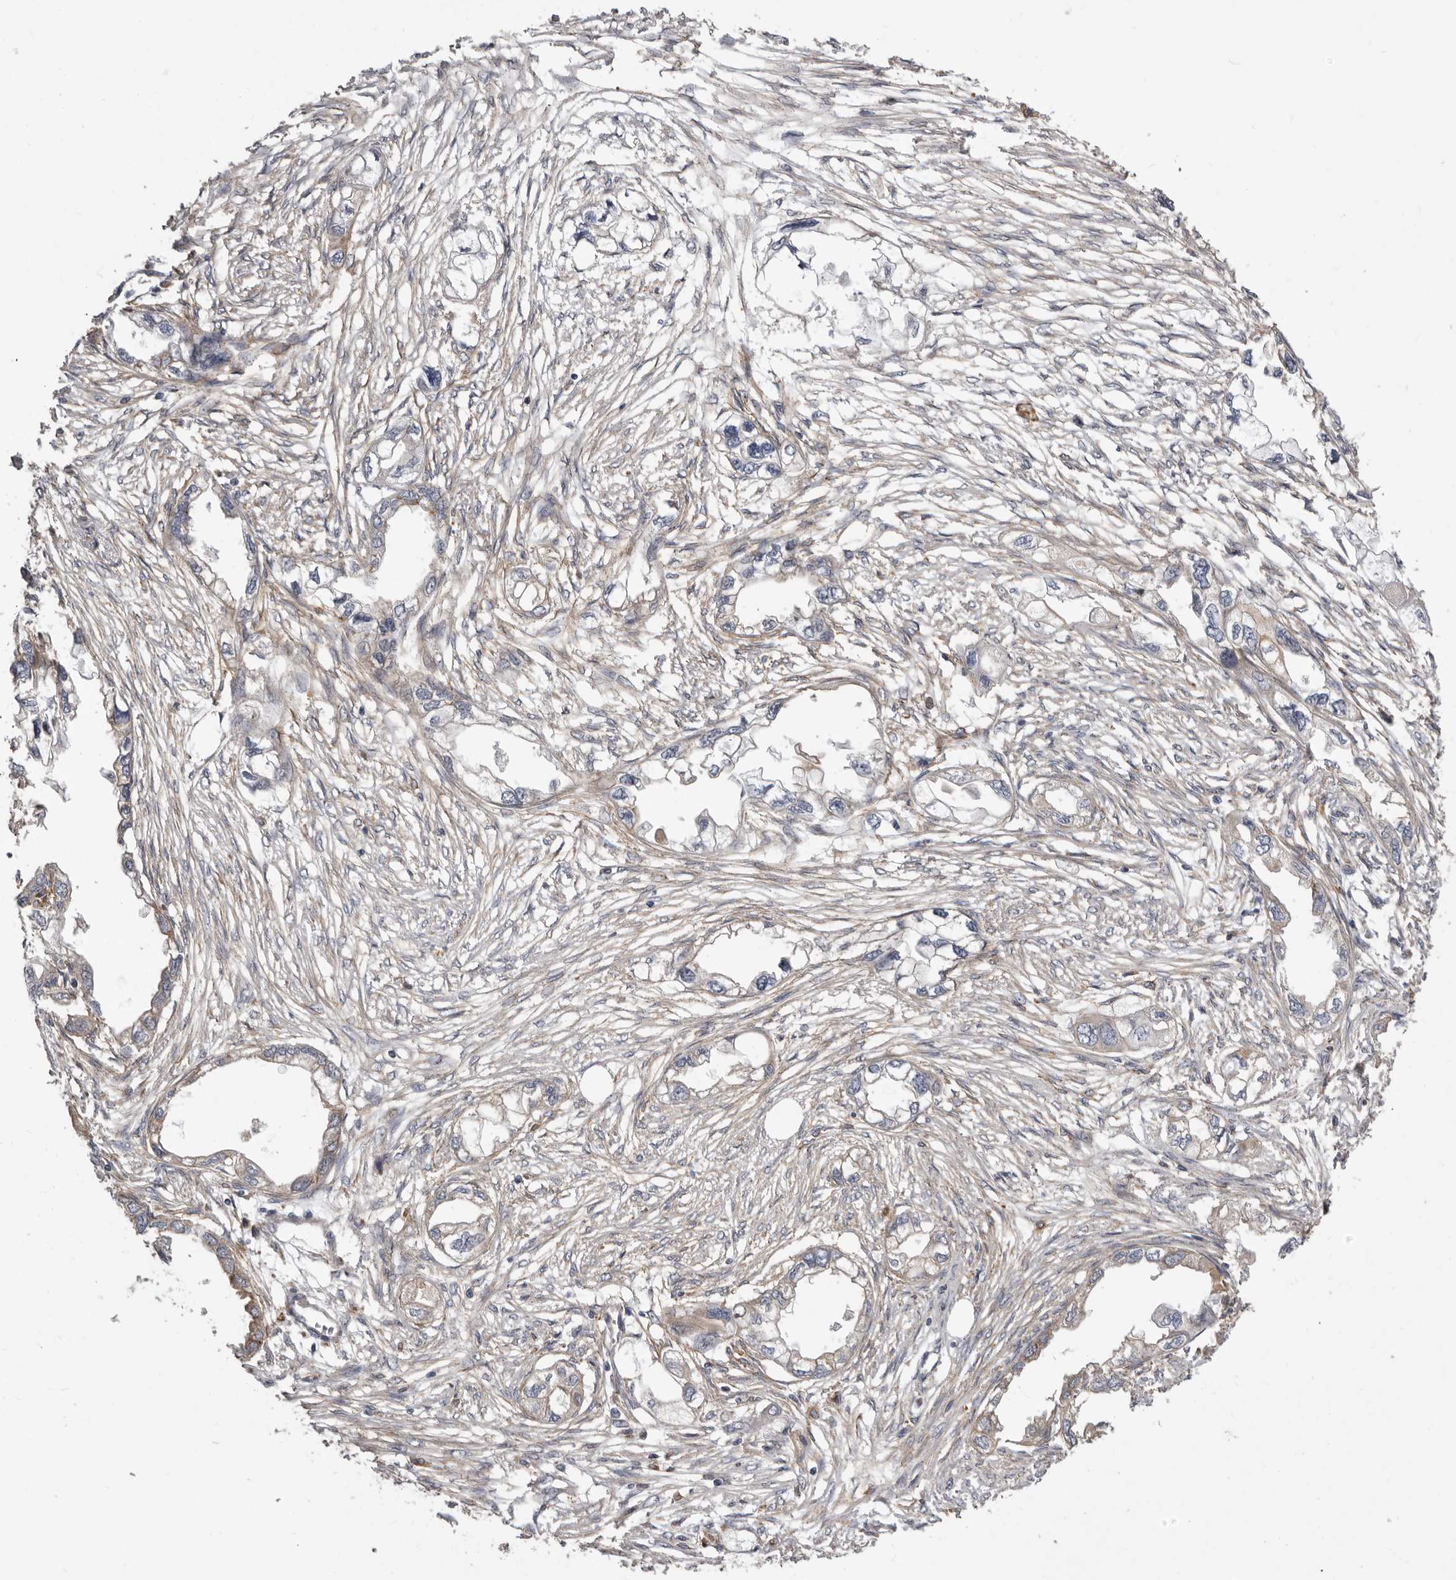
{"staining": {"intensity": "weak", "quantity": "<25%", "location": "cytoplasmic/membranous"}, "tissue": "endometrial cancer", "cell_type": "Tumor cells", "image_type": "cancer", "snomed": [{"axis": "morphology", "description": "Adenocarcinoma, NOS"}, {"axis": "morphology", "description": "Adenocarcinoma, metastatic, NOS"}, {"axis": "topography", "description": "Adipose tissue"}, {"axis": "topography", "description": "Endometrium"}], "caption": "High magnification brightfield microscopy of endometrial metastatic adenocarcinoma stained with DAB (3,3'-diaminobenzidine) (brown) and counterstained with hematoxylin (blue): tumor cells show no significant positivity.", "gene": "ENAH", "patient": {"sex": "female", "age": 67}}